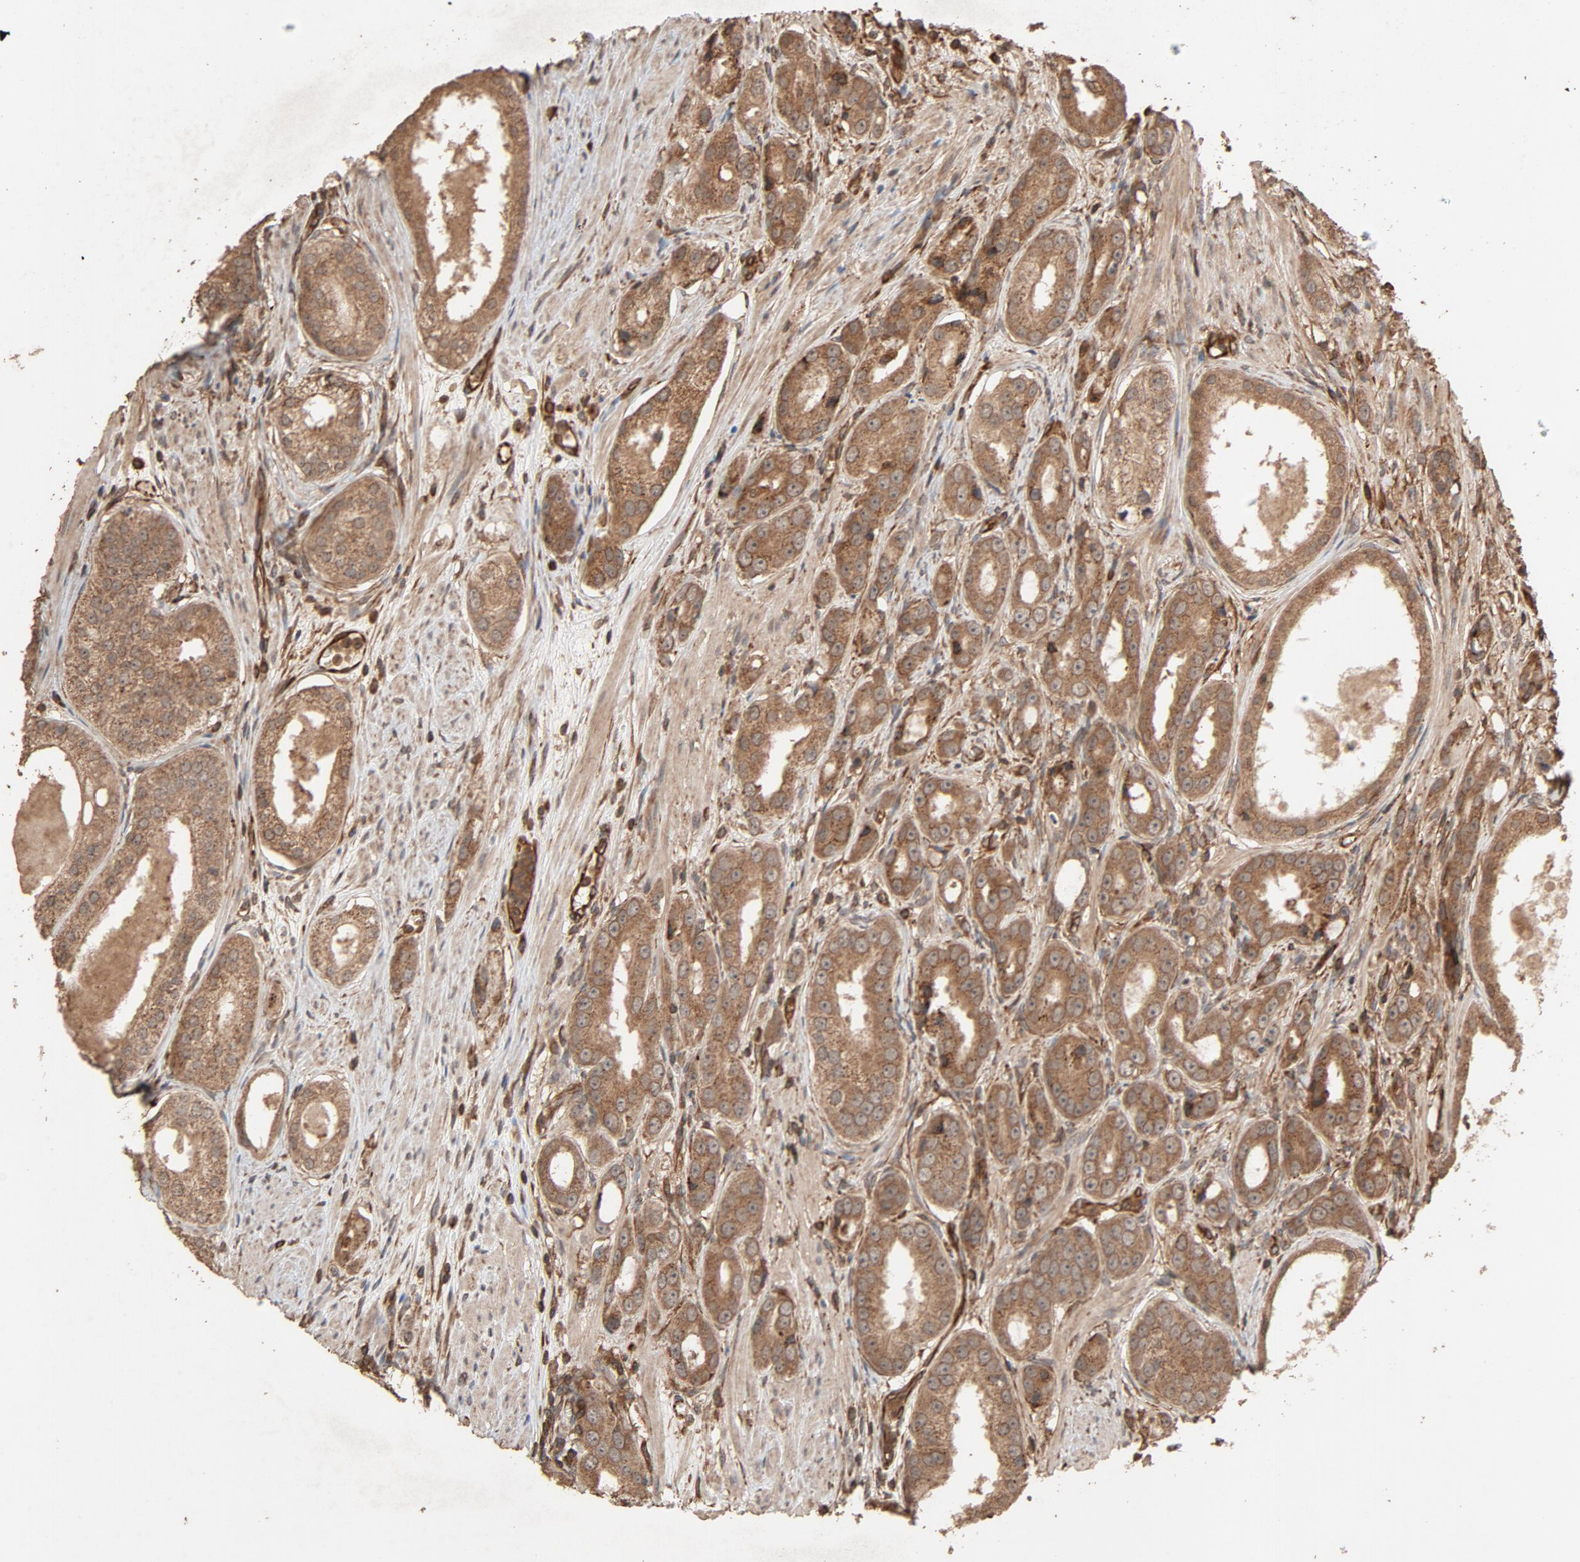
{"staining": {"intensity": "moderate", "quantity": "25%-75%", "location": "cytoplasmic/membranous"}, "tissue": "prostate cancer", "cell_type": "Tumor cells", "image_type": "cancer", "snomed": [{"axis": "morphology", "description": "Adenocarcinoma, Medium grade"}, {"axis": "topography", "description": "Prostate"}], "caption": "Human adenocarcinoma (medium-grade) (prostate) stained with a protein marker shows moderate staining in tumor cells.", "gene": "RPS6KA6", "patient": {"sex": "male", "age": 53}}